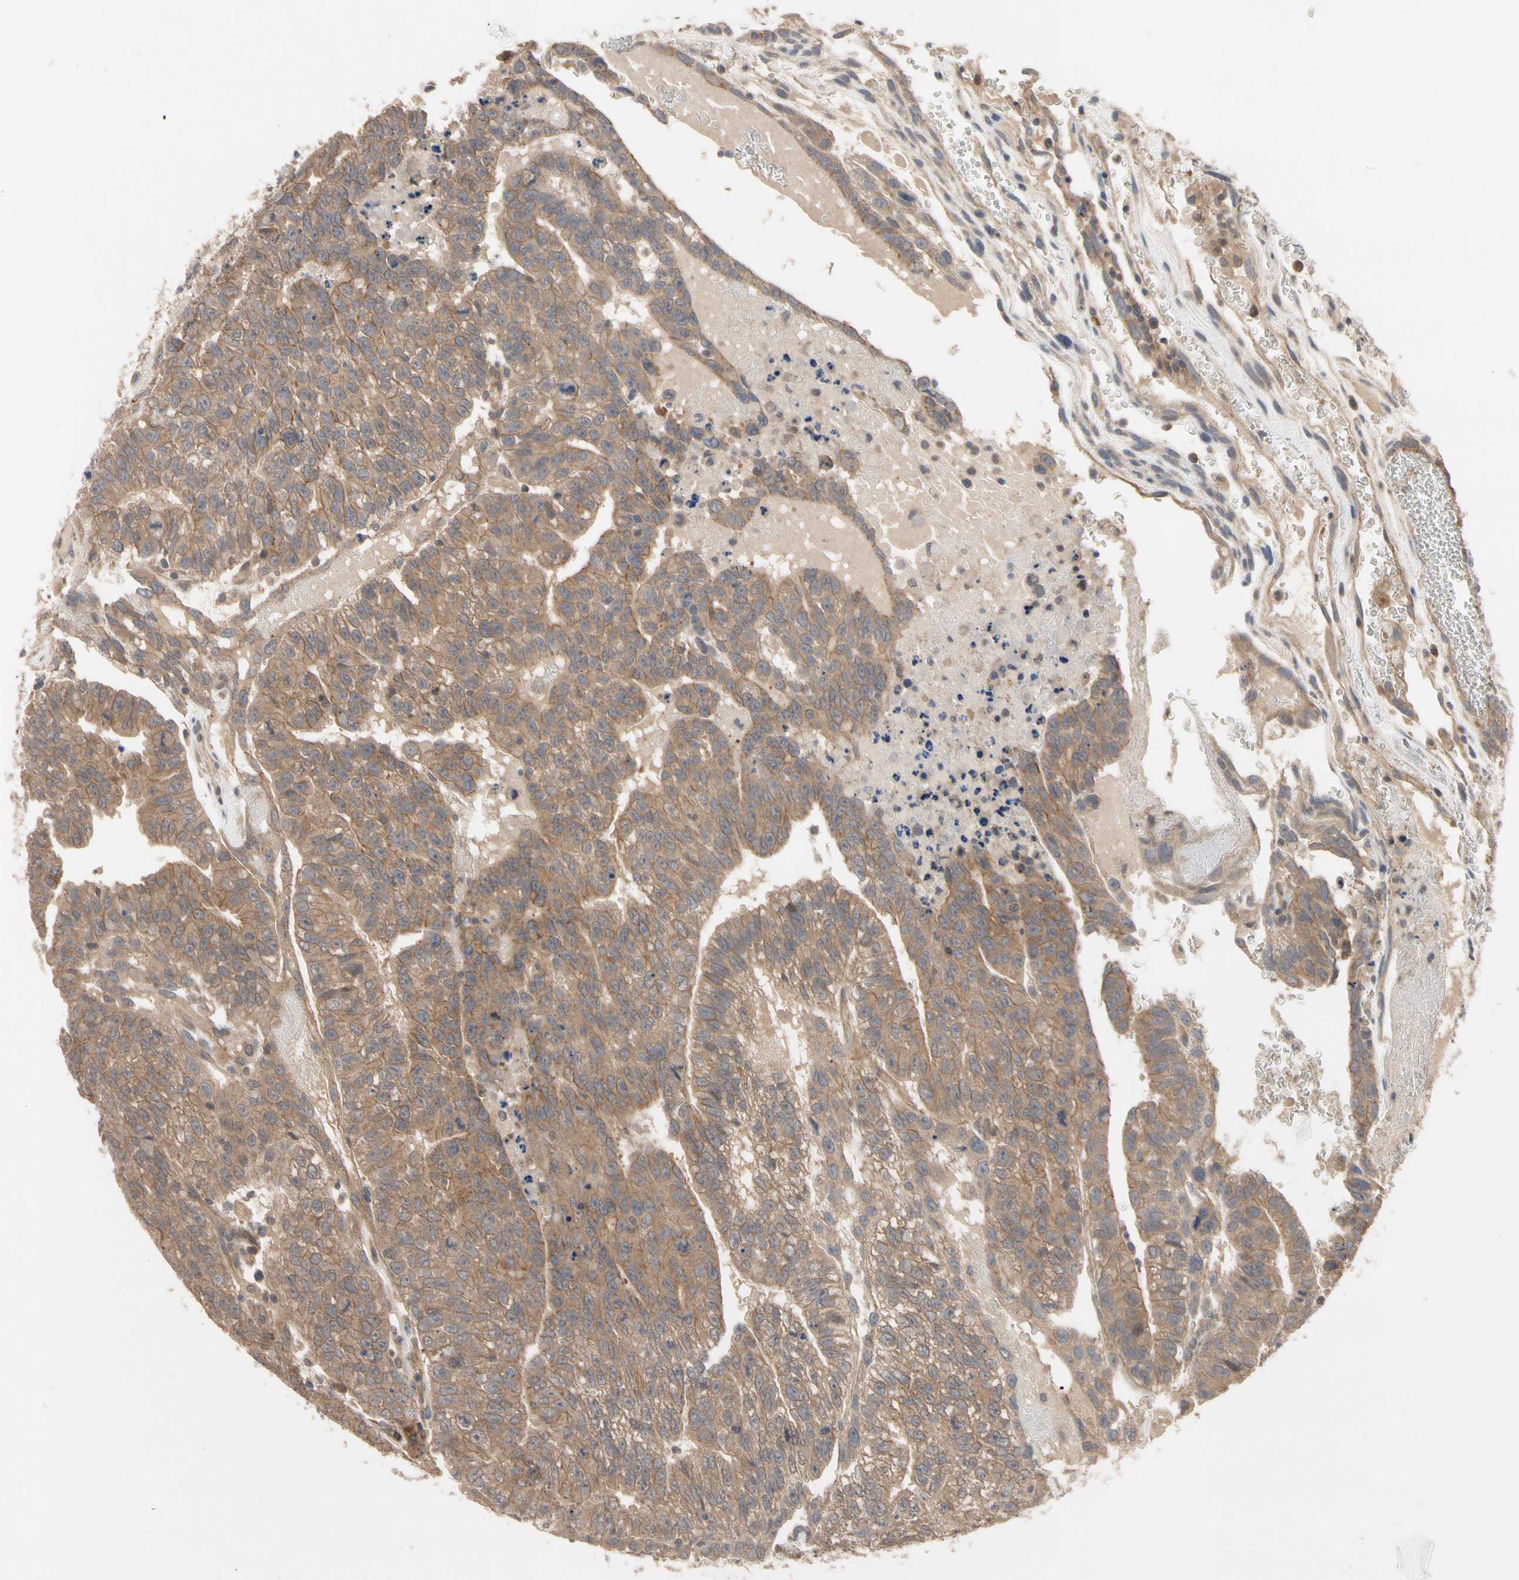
{"staining": {"intensity": "moderate", "quantity": ">75%", "location": "cytoplasmic/membranous"}, "tissue": "testis cancer", "cell_type": "Tumor cells", "image_type": "cancer", "snomed": [{"axis": "morphology", "description": "Seminoma, NOS"}, {"axis": "morphology", "description": "Carcinoma, Embryonal, NOS"}, {"axis": "topography", "description": "Testis"}], "caption": "IHC (DAB (3,3'-diaminobenzidine)) staining of testis cancer (seminoma) demonstrates moderate cytoplasmic/membranous protein positivity in about >75% of tumor cells.", "gene": "DPP8", "patient": {"sex": "male", "age": 52}}